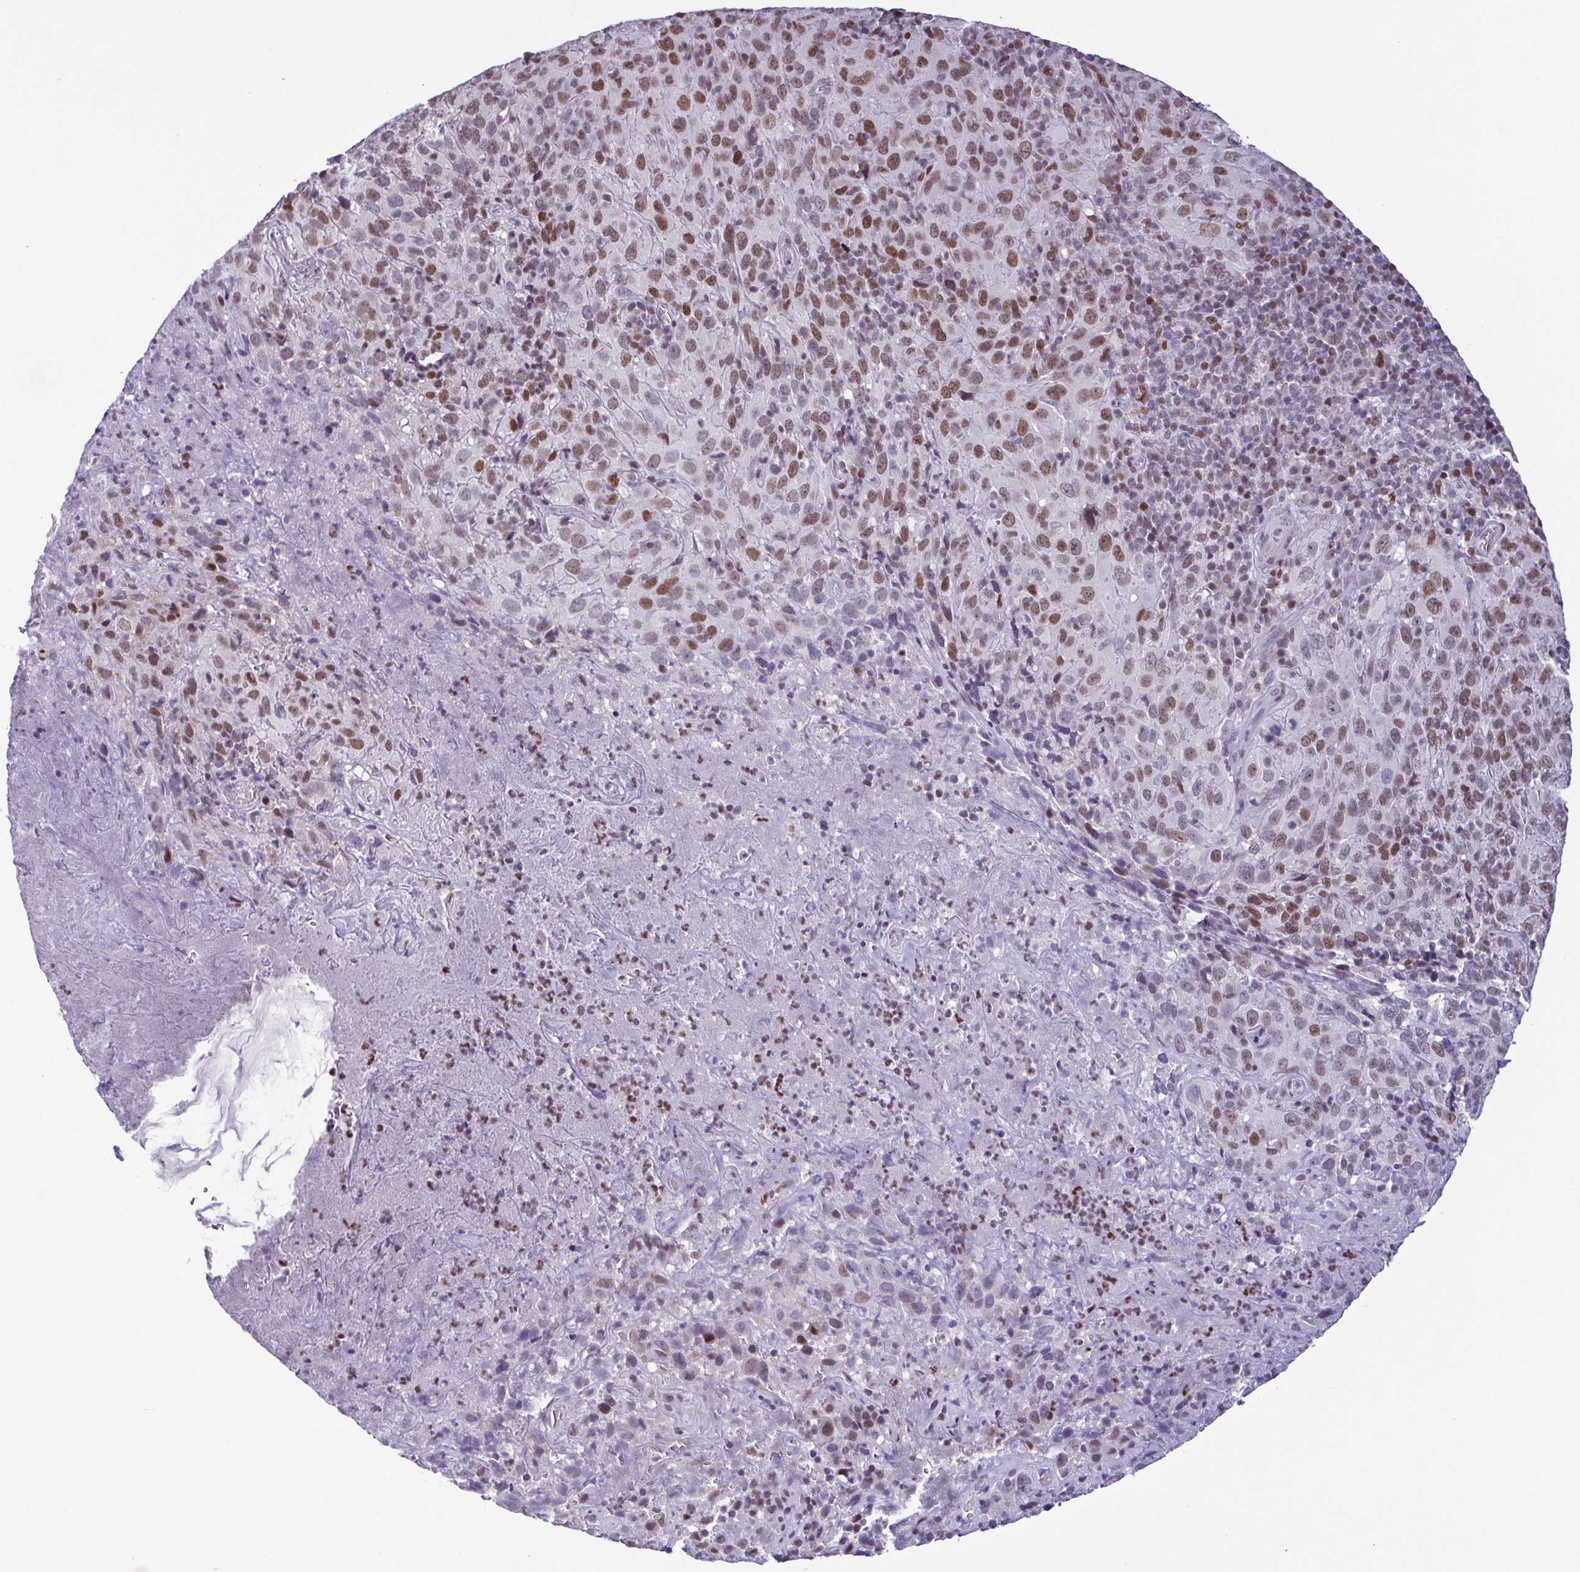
{"staining": {"intensity": "moderate", "quantity": ">75%", "location": "nuclear"}, "tissue": "cervical cancer", "cell_type": "Tumor cells", "image_type": "cancer", "snomed": [{"axis": "morphology", "description": "Squamous cell carcinoma, NOS"}, {"axis": "topography", "description": "Cervix"}], "caption": "Cervical squamous cell carcinoma stained with a brown dye displays moderate nuclear positive positivity in approximately >75% of tumor cells.", "gene": "IRF1", "patient": {"sex": "female", "age": 51}}